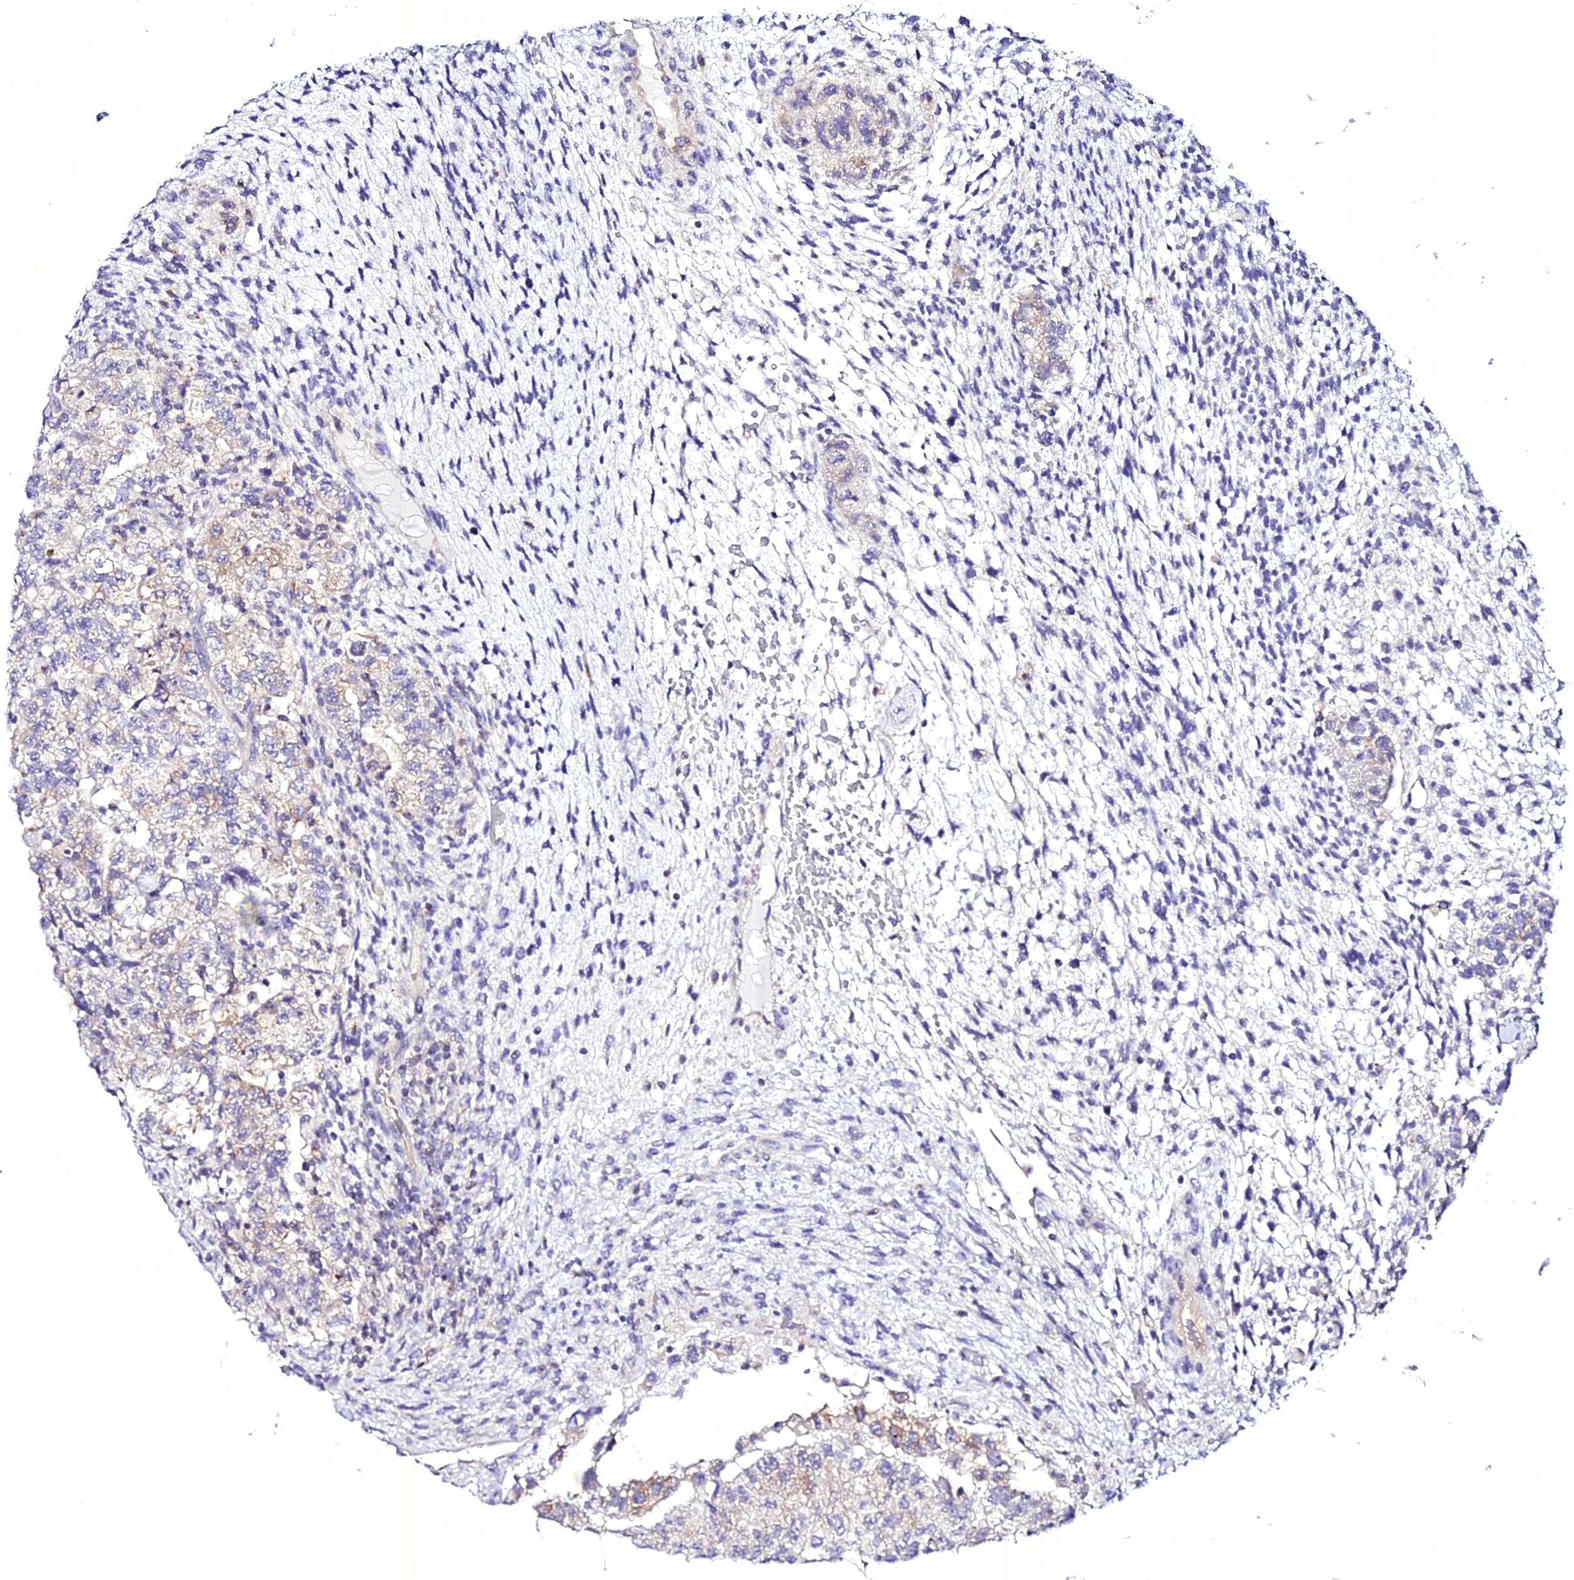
{"staining": {"intensity": "negative", "quantity": "none", "location": "none"}, "tissue": "testis cancer", "cell_type": "Tumor cells", "image_type": "cancer", "snomed": [{"axis": "morphology", "description": "Normal tissue, NOS"}, {"axis": "morphology", "description": "Carcinoma, Embryonal, NOS"}, {"axis": "topography", "description": "Testis"}], "caption": "Immunohistochemistry (IHC) of human embryonal carcinoma (testis) reveals no expression in tumor cells.", "gene": "ATG16L2", "patient": {"sex": "male", "age": 36}}